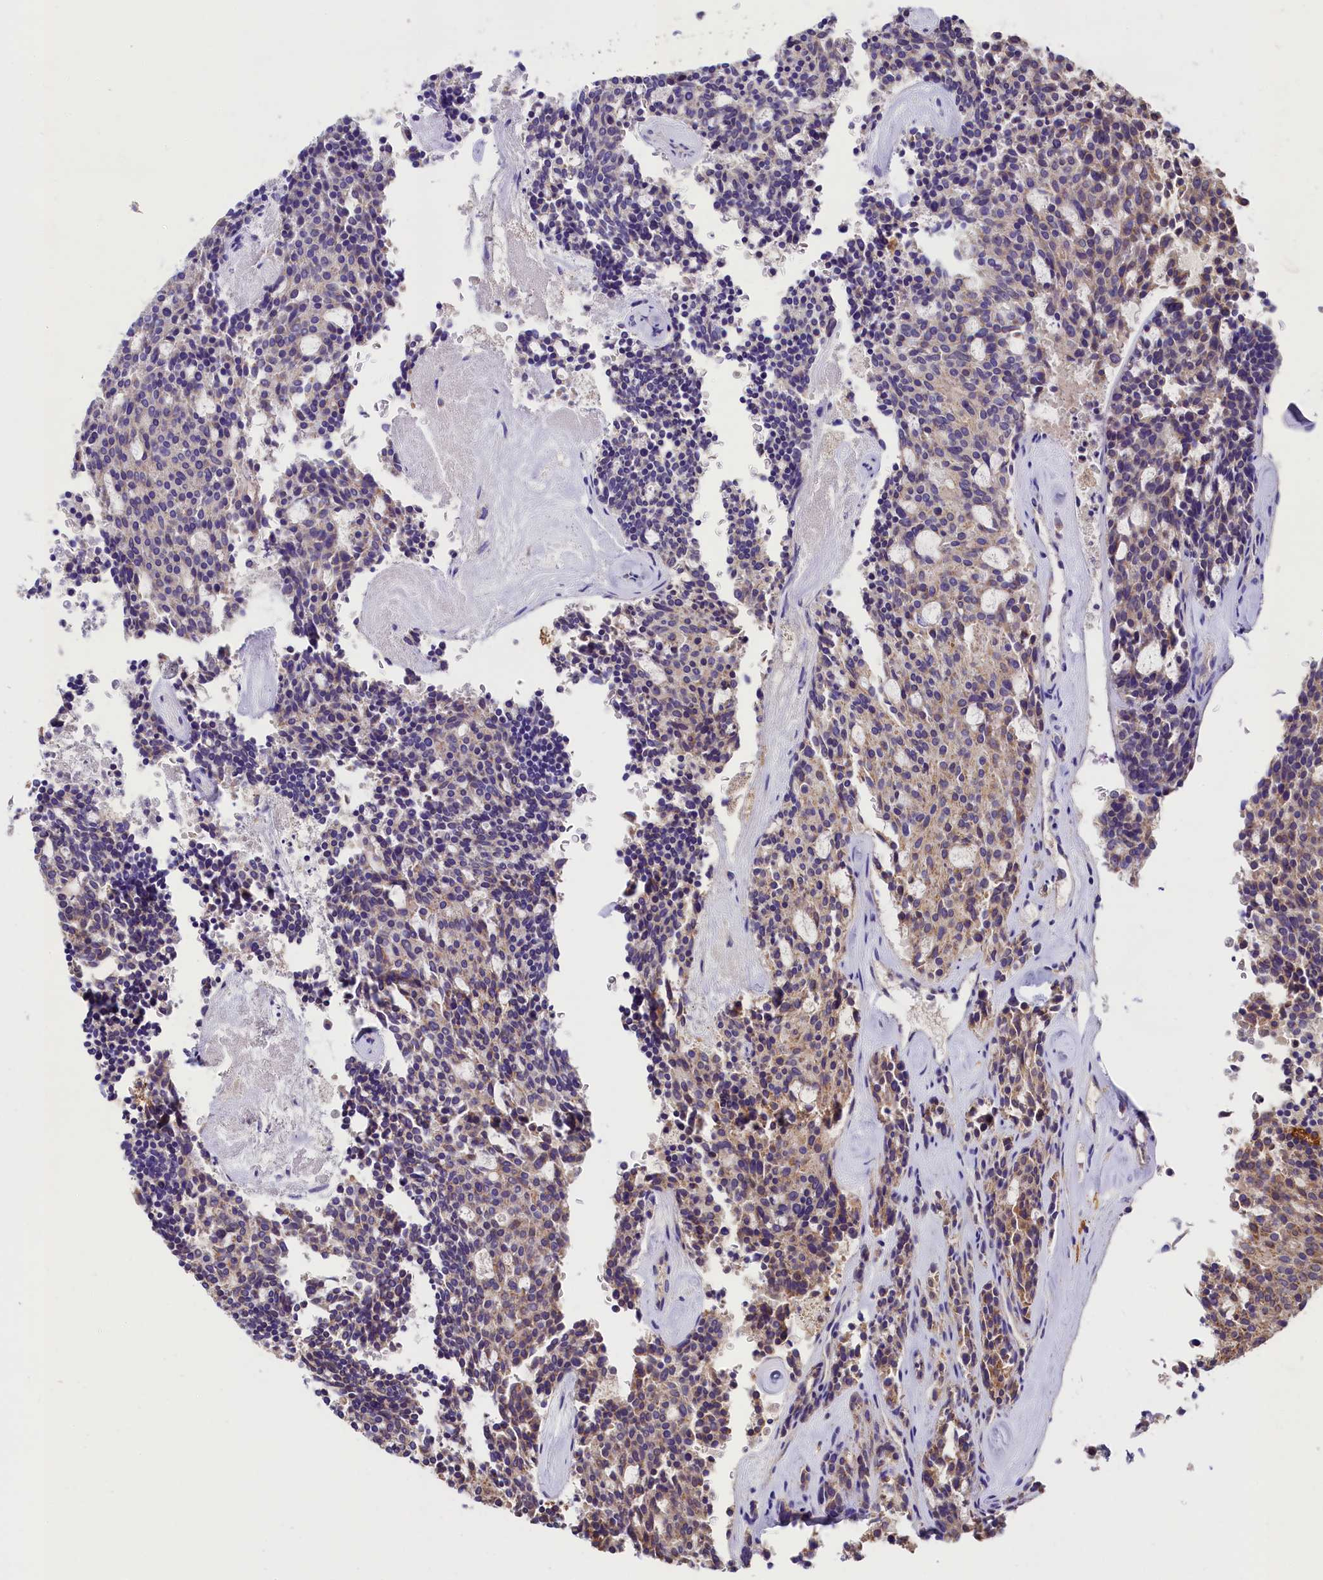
{"staining": {"intensity": "weak", "quantity": "<25%", "location": "cytoplasmic/membranous"}, "tissue": "carcinoid", "cell_type": "Tumor cells", "image_type": "cancer", "snomed": [{"axis": "morphology", "description": "Carcinoid, malignant, NOS"}, {"axis": "topography", "description": "Pancreas"}], "caption": "Immunohistochemical staining of human malignant carcinoid displays no significant expression in tumor cells.", "gene": "SEC31B", "patient": {"sex": "female", "age": 54}}